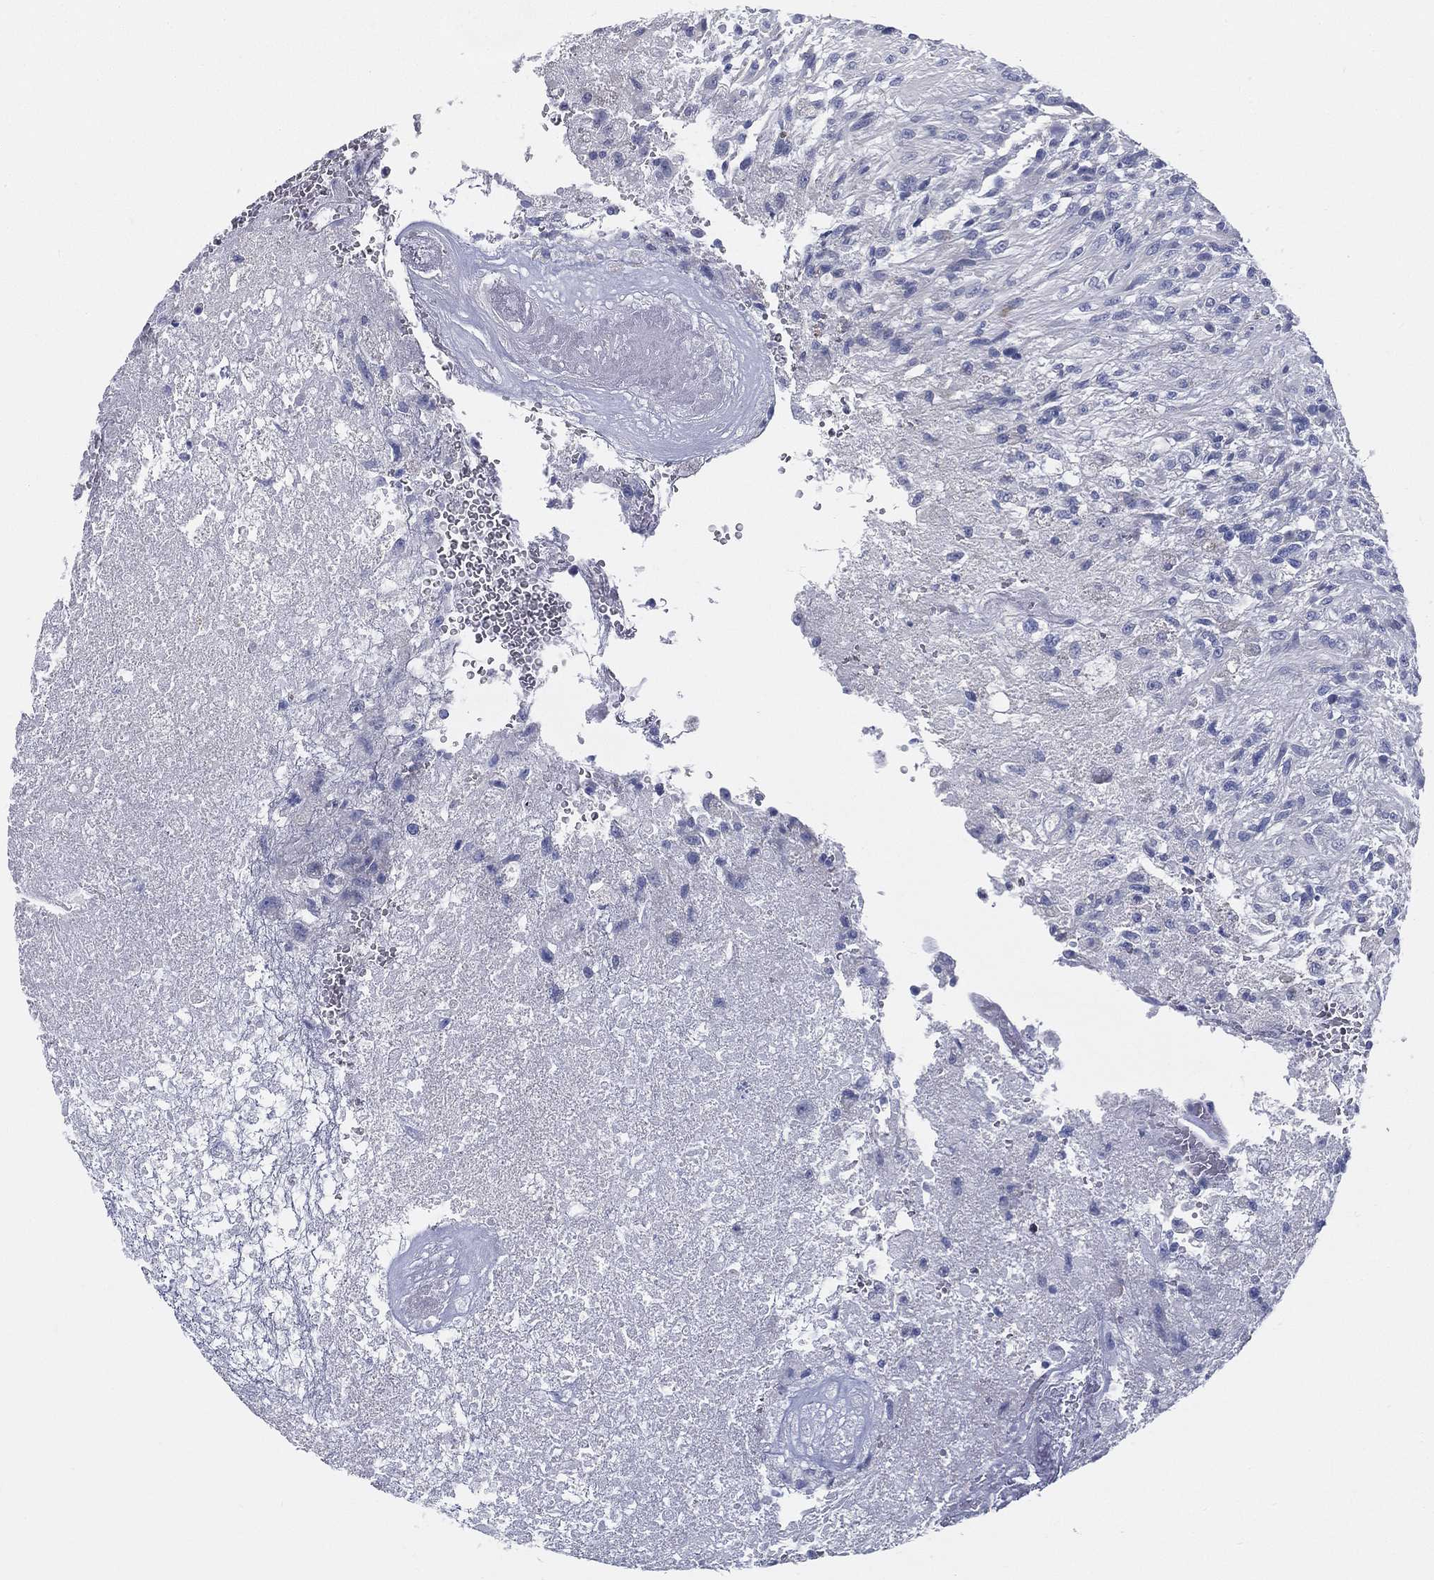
{"staining": {"intensity": "negative", "quantity": "none", "location": "none"}, "tissue": "glioma", "cell_type": "Tumor cells", "image_type": "cancer", "snomed": [{"axis": "morphology", "description": "Glioma, malignant, High grade"}, {"axis": "topography", "description": "Brain"}], "caption": "The photomicrograph exhibits no significant positivity in tumor cells of glioma.", "gene": "STS", "patient": {"sex": "male", "age": 56}}